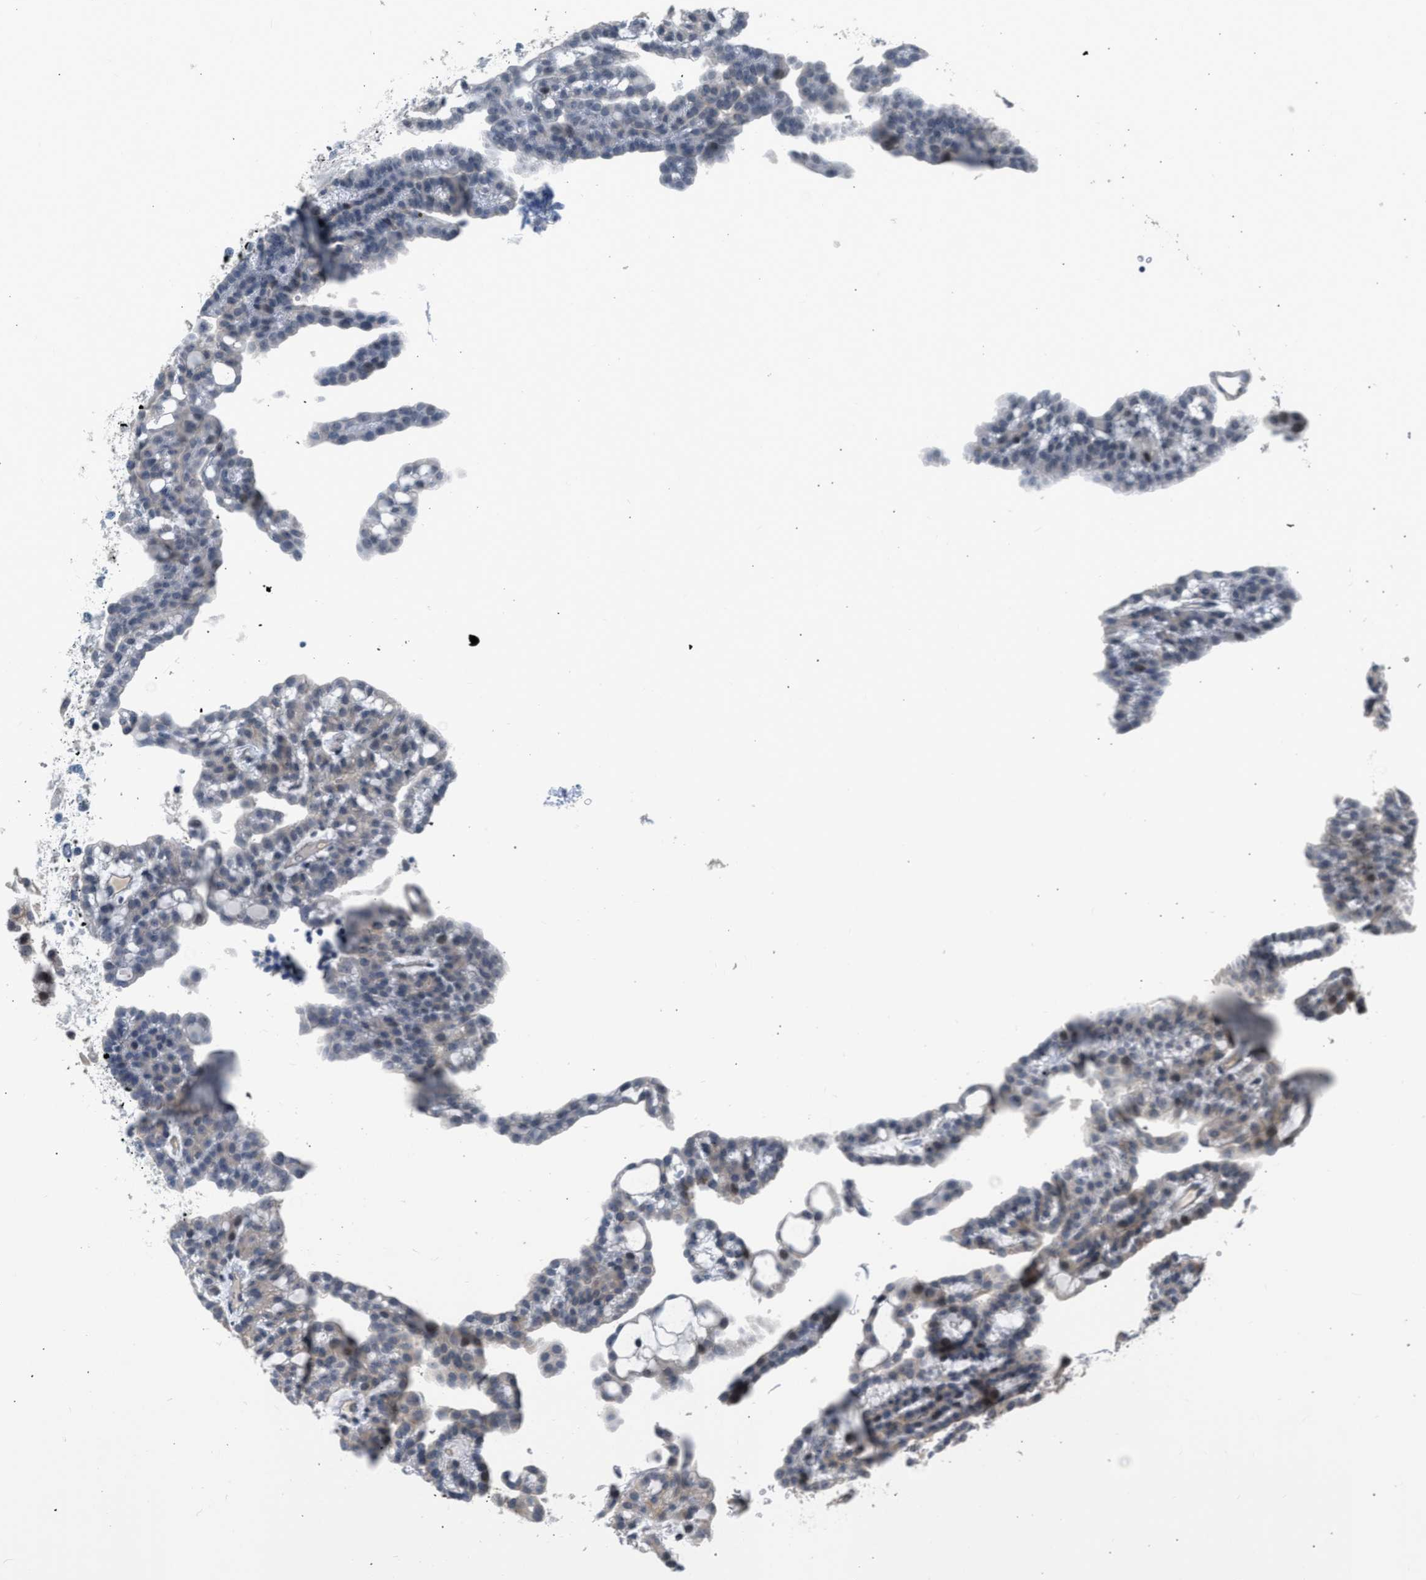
{"staining": {"intensity": "negative", "quantity": "none", "location": "none"}, "tissue": "renal cancer", "cell_type": "Tumor cells", "image_type": "cancer", "snomed": [{"axis": "morphology", "description": "Adenocarcinoma, NOS"}, {"axis": "topography", "description": "Kidney"}], "caption": "Renal cancer (adenocarcinoma) stained for a protein using immunohistochemistry demonstrates no expression tumor cells.", "gene": "TTBK2", "patient": {"sex": "male", "age": 63}}